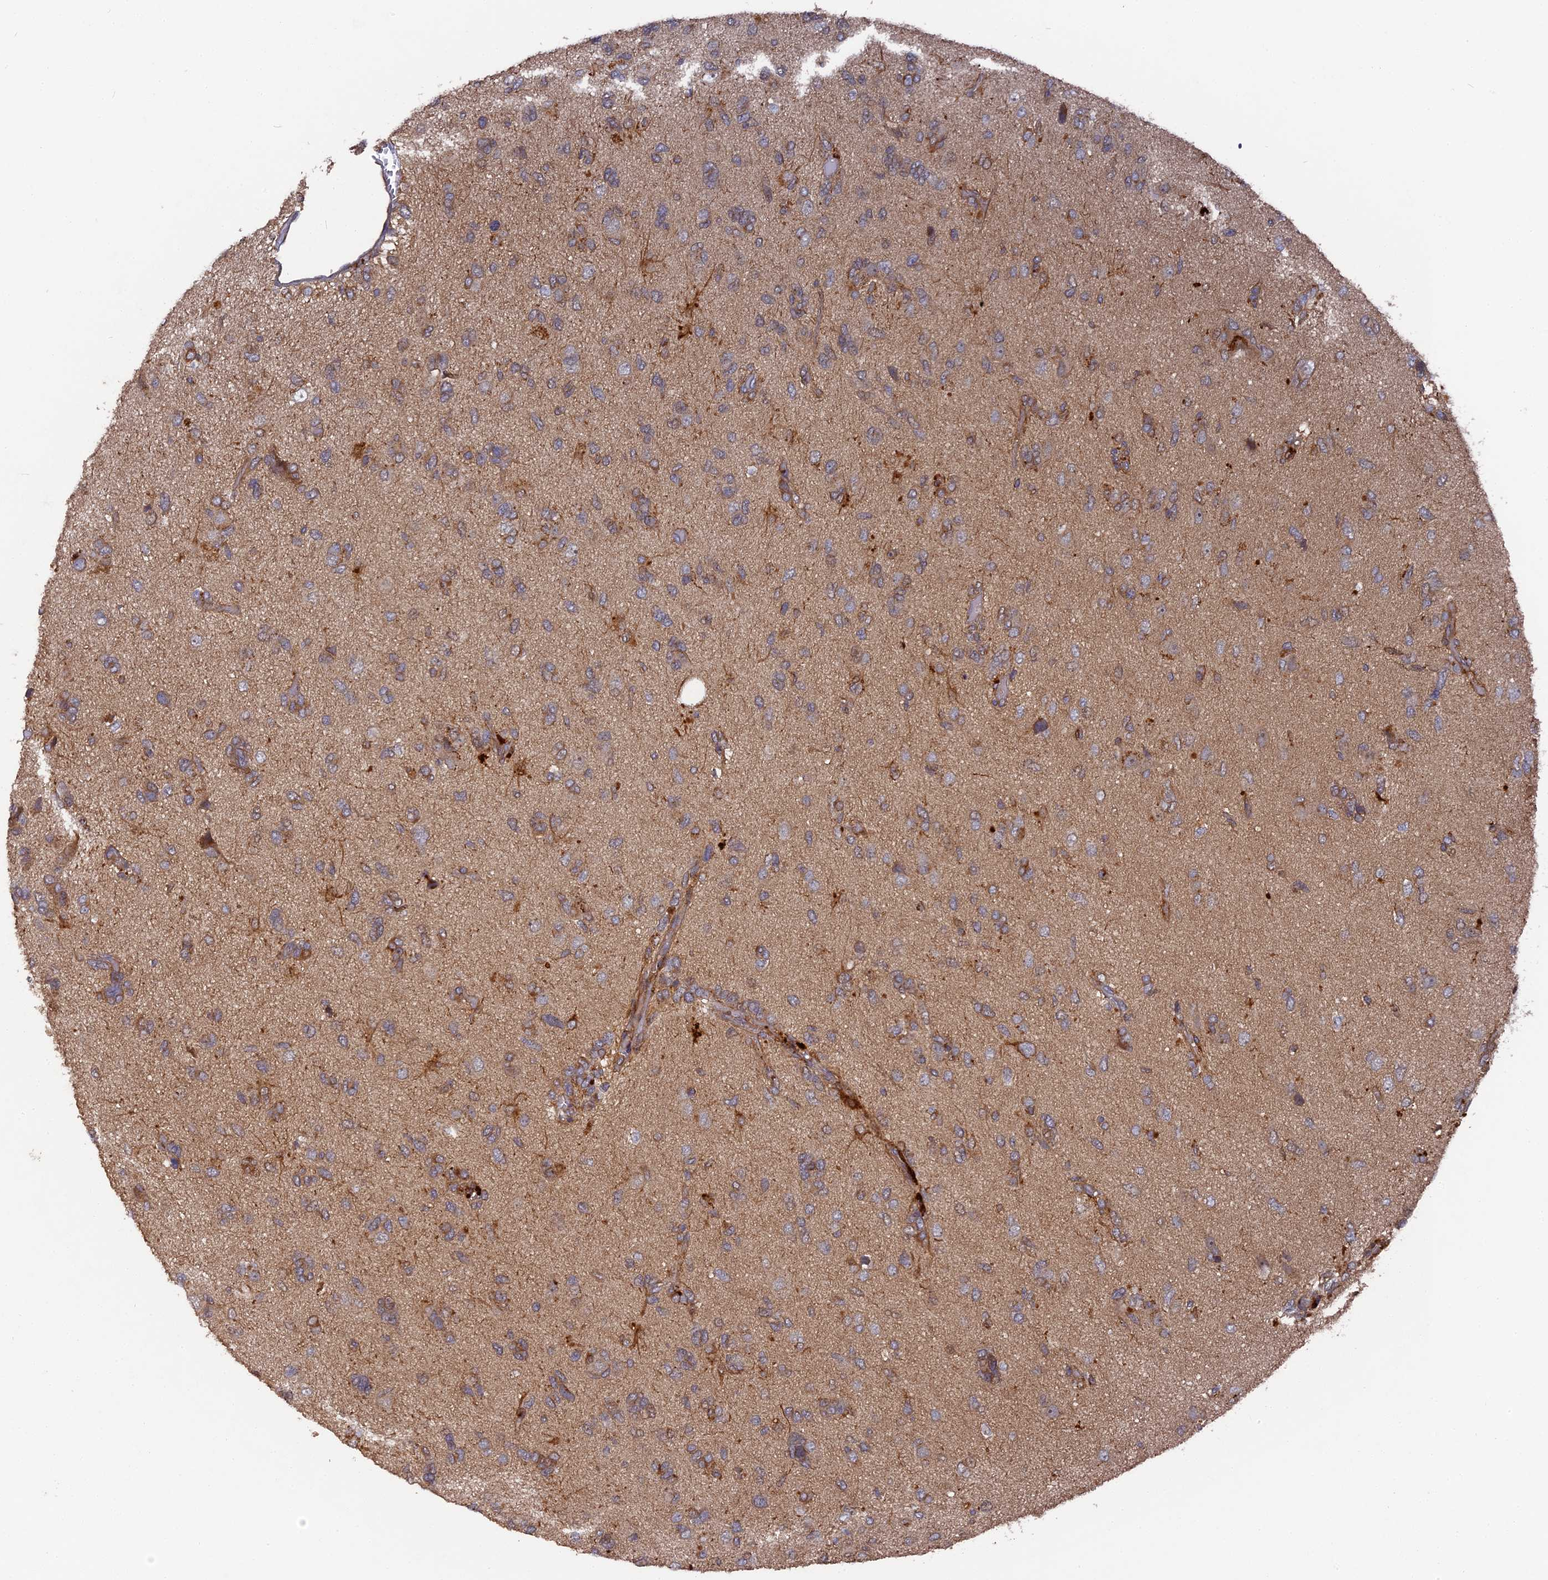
{"staining": {"intensity": "negative", "quantity": "none", "location": "none"}, "tissue": "glioma", "cell_type": "Tumor cells", "image_type": "cancer", "snomed": [{"axis": "morphology", "description": "Glioma, malignant, High grade"}, {"axis": "topography", "description": "Brain"}], "caption": "This is a histopathology image of IHC staining of malignant high-grade glioma, which shows no staining in tumor cells.", "gene": "DEF8", "patient": {"sex": "female", "age": 59}}